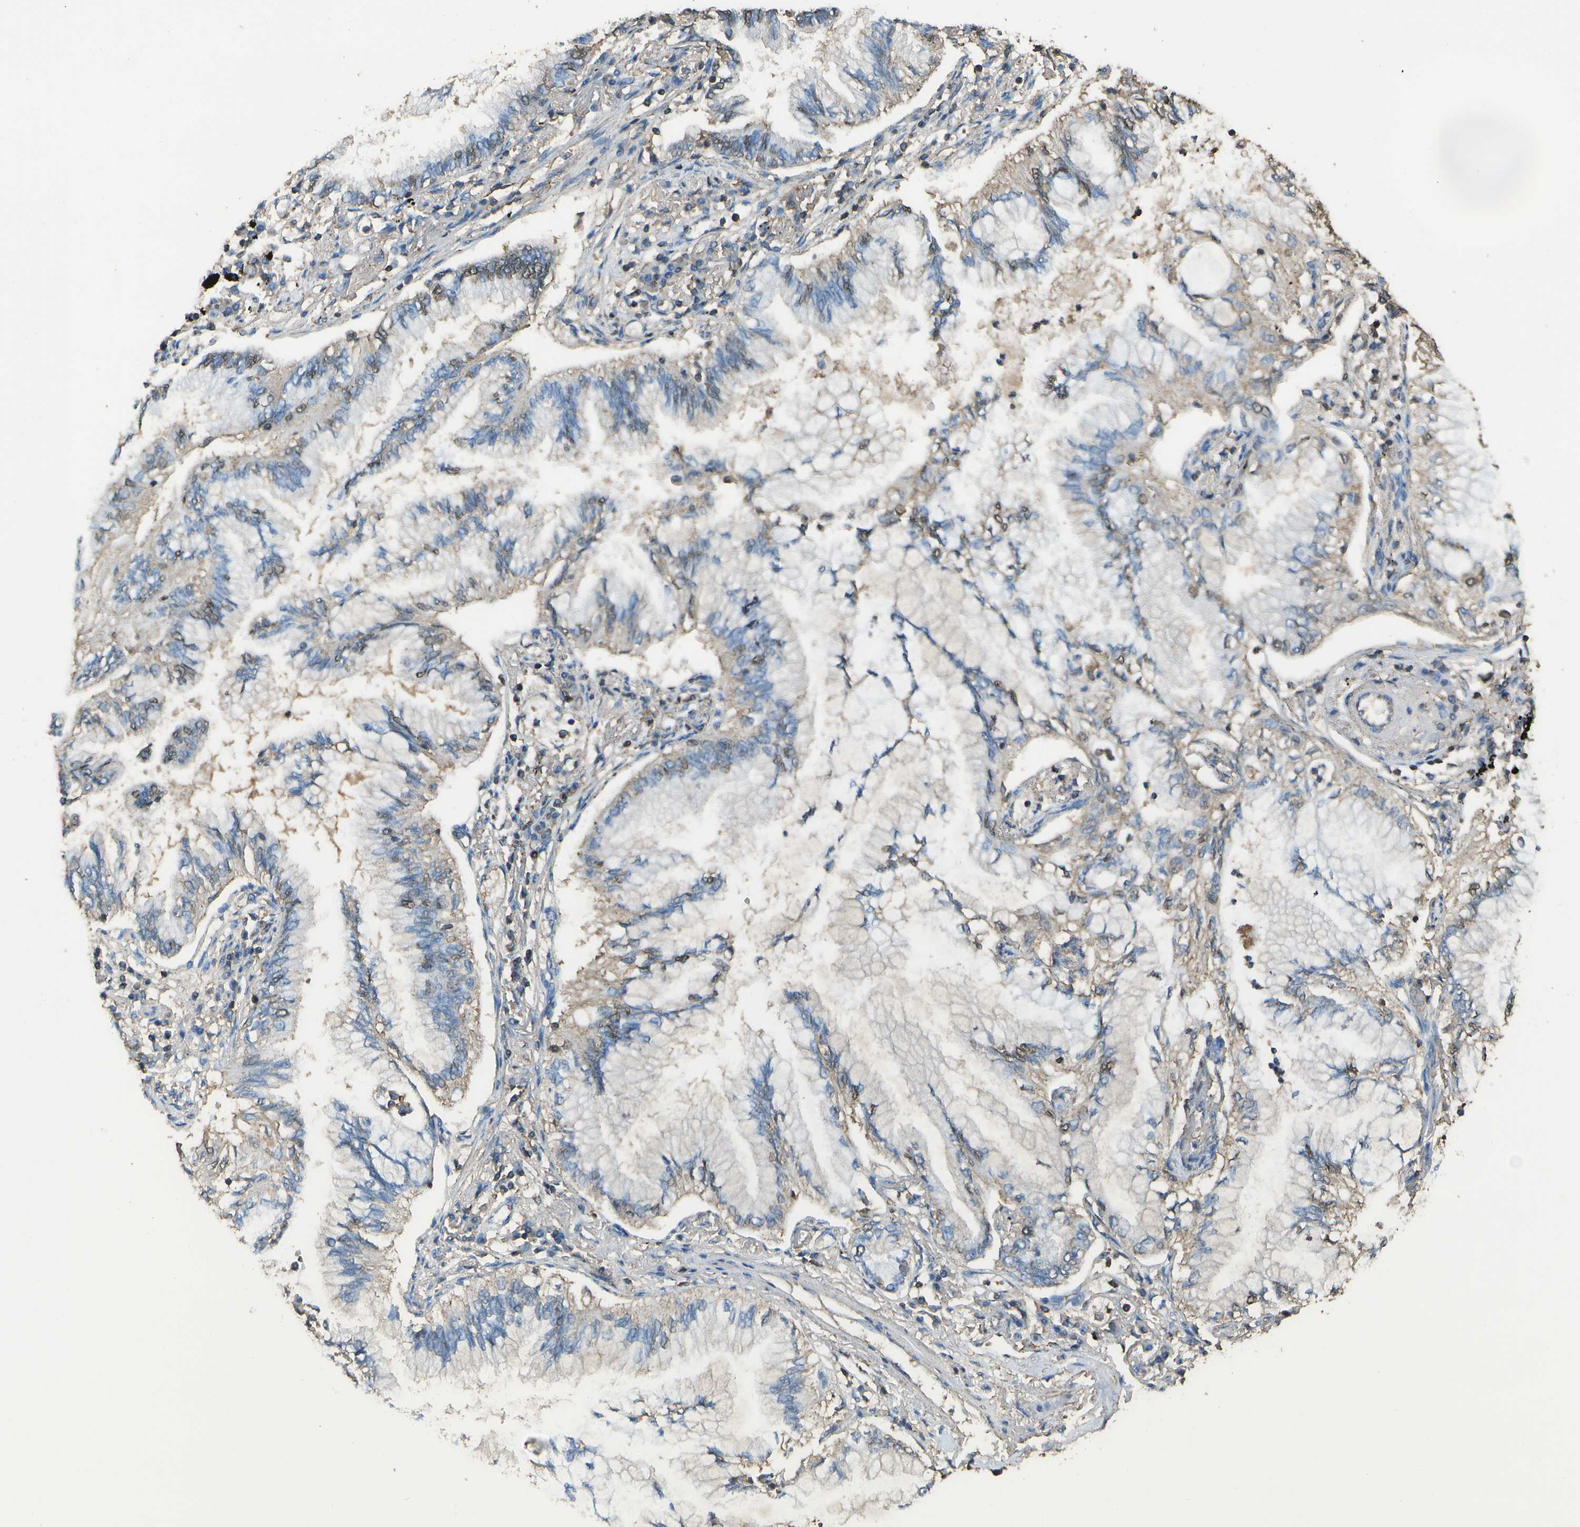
{"staining": {"intensity": "weak", "quantity": "25%-75%", "location": "cytoplasmic/membranous"}, "tissue": "lung cancer", "cell_type": "Tumor cells", "image_type": "cancer", "snomed": [{"axis": "morphology", "description": "Normal tissue, NOS"}, {"axis": "morphology", "description": "Adenocarcinoma, NOS"}, {"axis": "topography", "description": "Bronchus"}, {"axis": "topography", "description": "Lung"}], "caption": "An IHC photomicrograph of neoplastic tissue is shown. Protein staining in brown highlights weak cytoplasmic/membranous positivity in lung cancer (adenocarcinoma) within tumor cells.", "gene": "CYP4F11", "patient": {"sex": "female", "age": 70}}